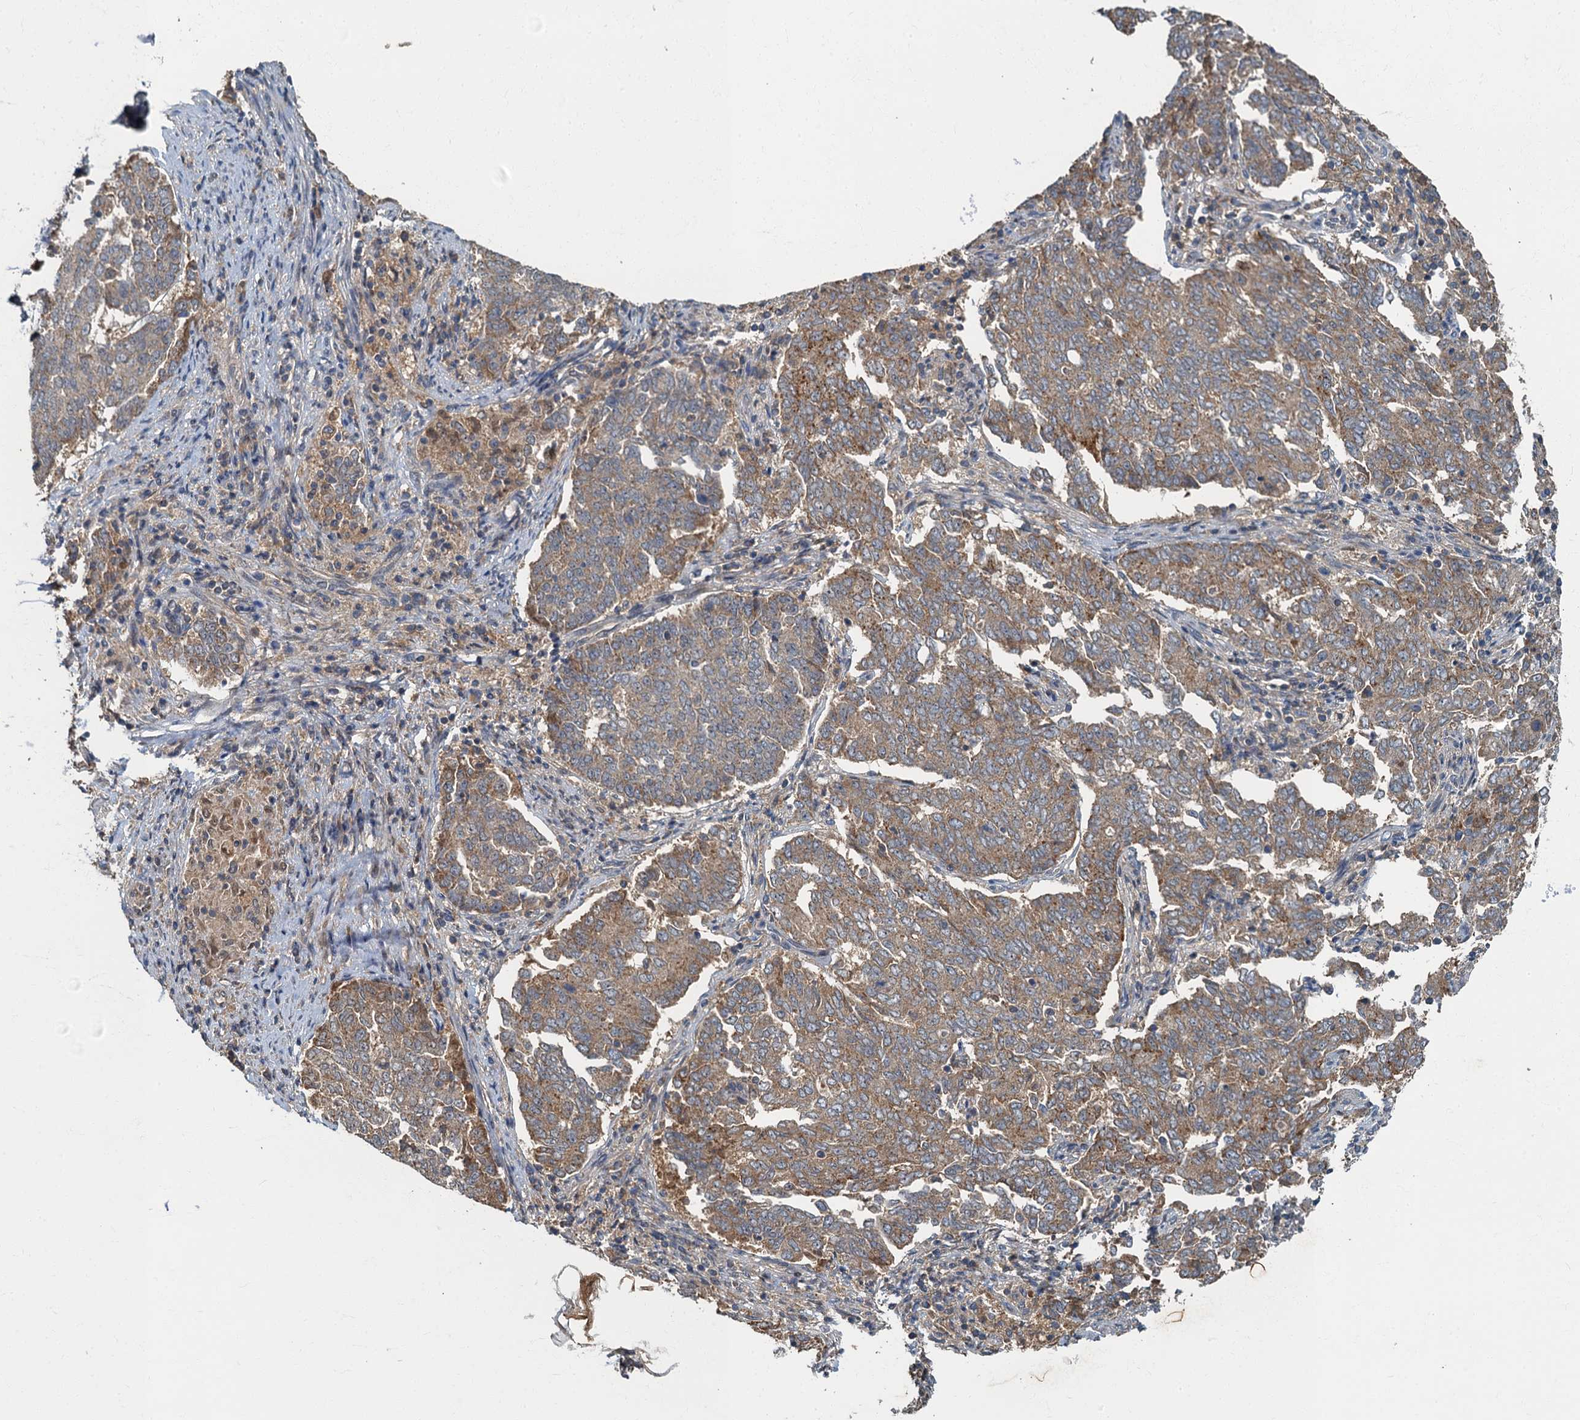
{"staining": {"intensity": "moderate", "quantity": ">75%", "location": "cytoplasmic/membranous"}, "tissue": "endometrial cancer", "cell_type": "Tumor cells", "image_type": "cancer", "snomed": [{"axis": "morphology", "description": "Adenocarcinoma, NOS"}, {"axis": "topography", "description": "Endometrium"}], "caption": "A photomicrograph showing moderate cytoplasmic/membranous staining in approximately >75% of tumor cells in endometrial cancer, as visualized by brown immunohistochemical staining.", "gene": "WDCP", "patient": {"sex": "female", "age": 80}}